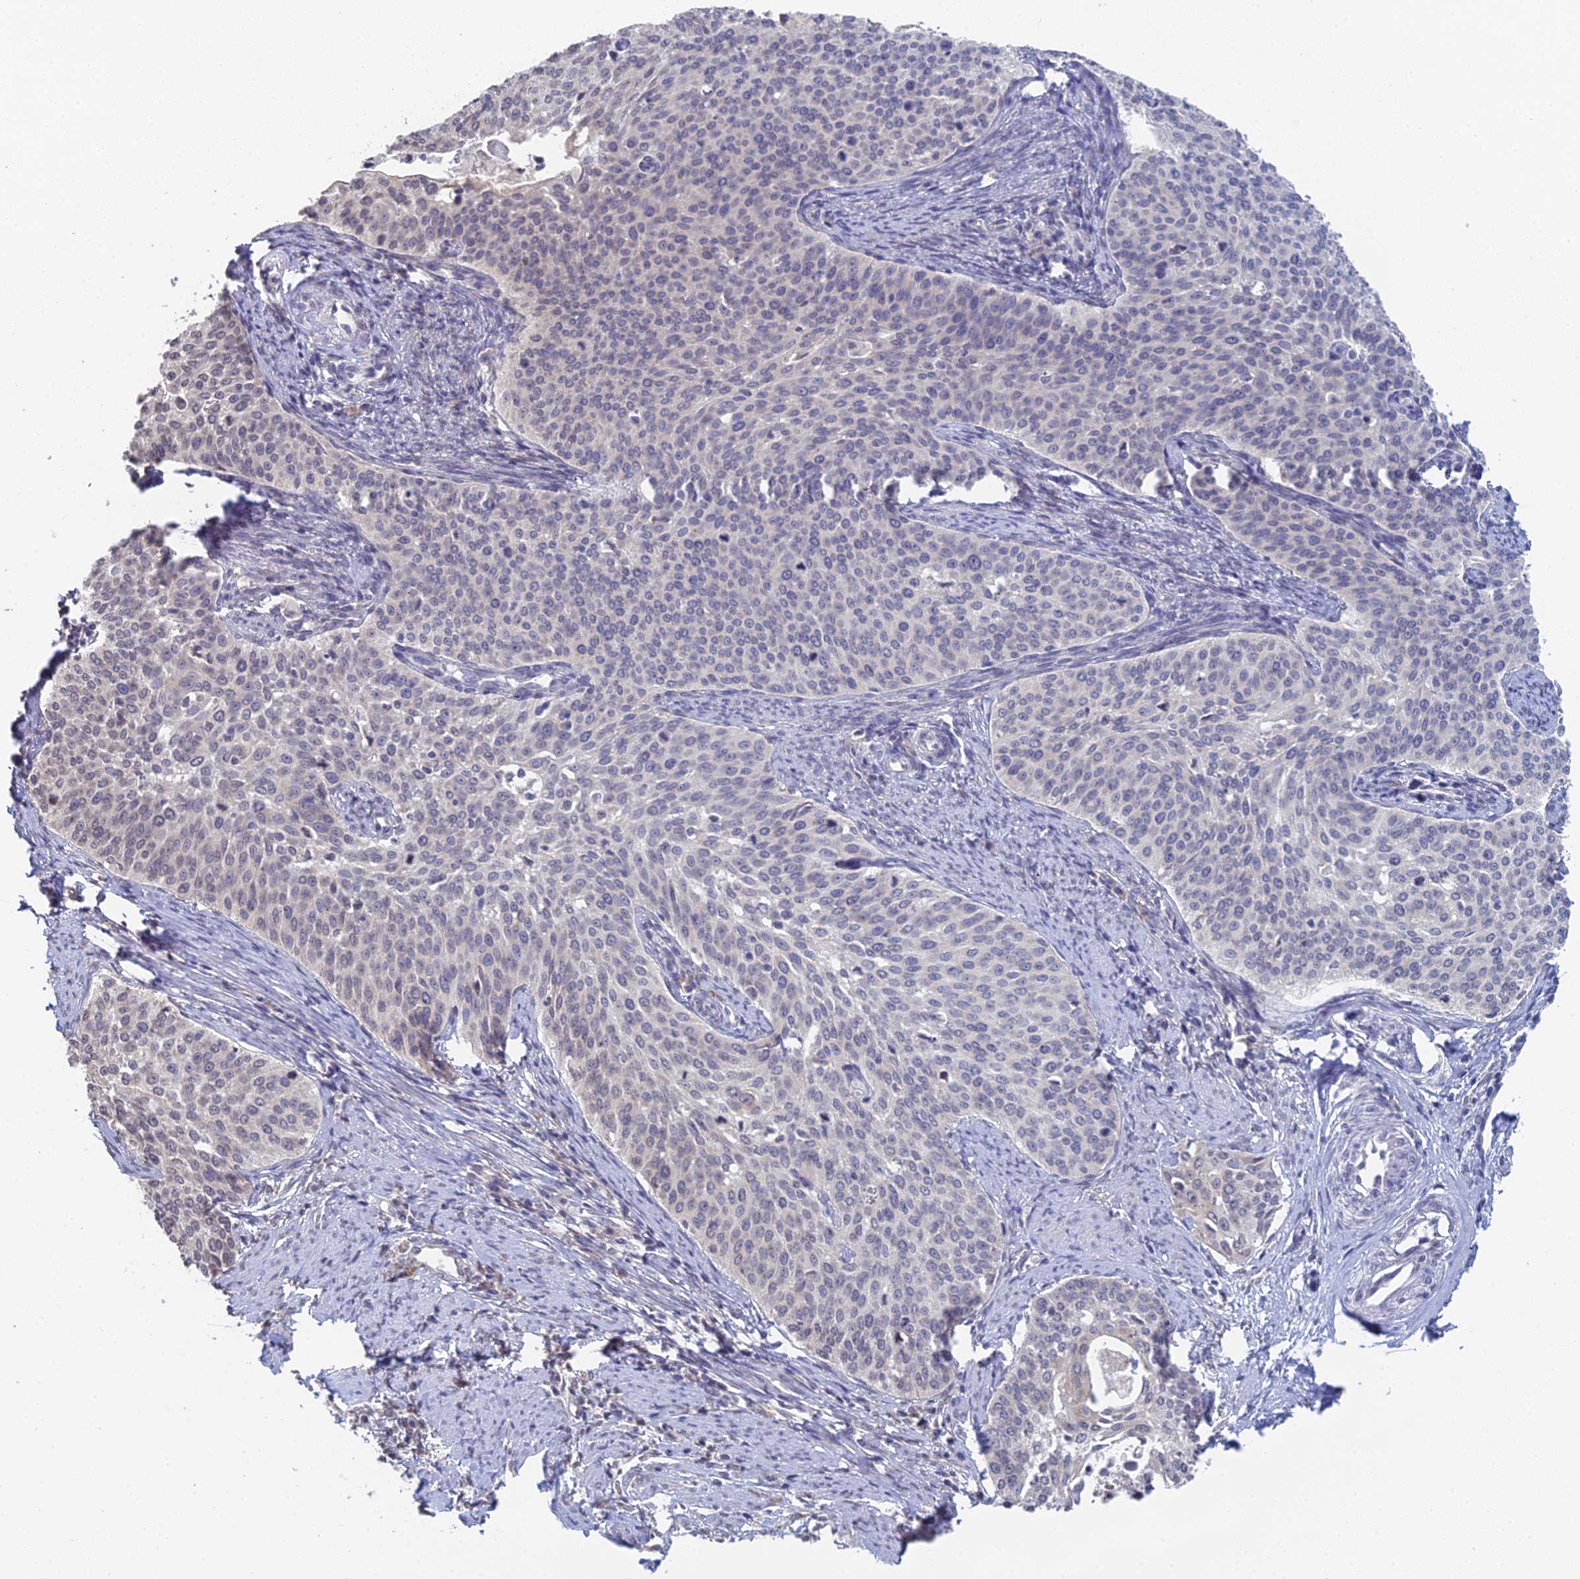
{"staining": {"intensity": "negative", "quantity": "none", "location": "none"}, "tissue": "cervical cancer", "cell_type": "Tumor cells", "image_type": "cancer", "snomed": [{"axis": "morphology", "description": "Squamous cell carcinoma, NOS"}, {"axis": "topography", "description": "Cervix"}], "caption": "A high-resolution micrograph shows immunohistochemistry staining of squamous cell carcinoma (cervical), which reveals no significant staining in tumor cells.", "gene": "PRR22", "patient": {"sex": "female", "age": 44}}